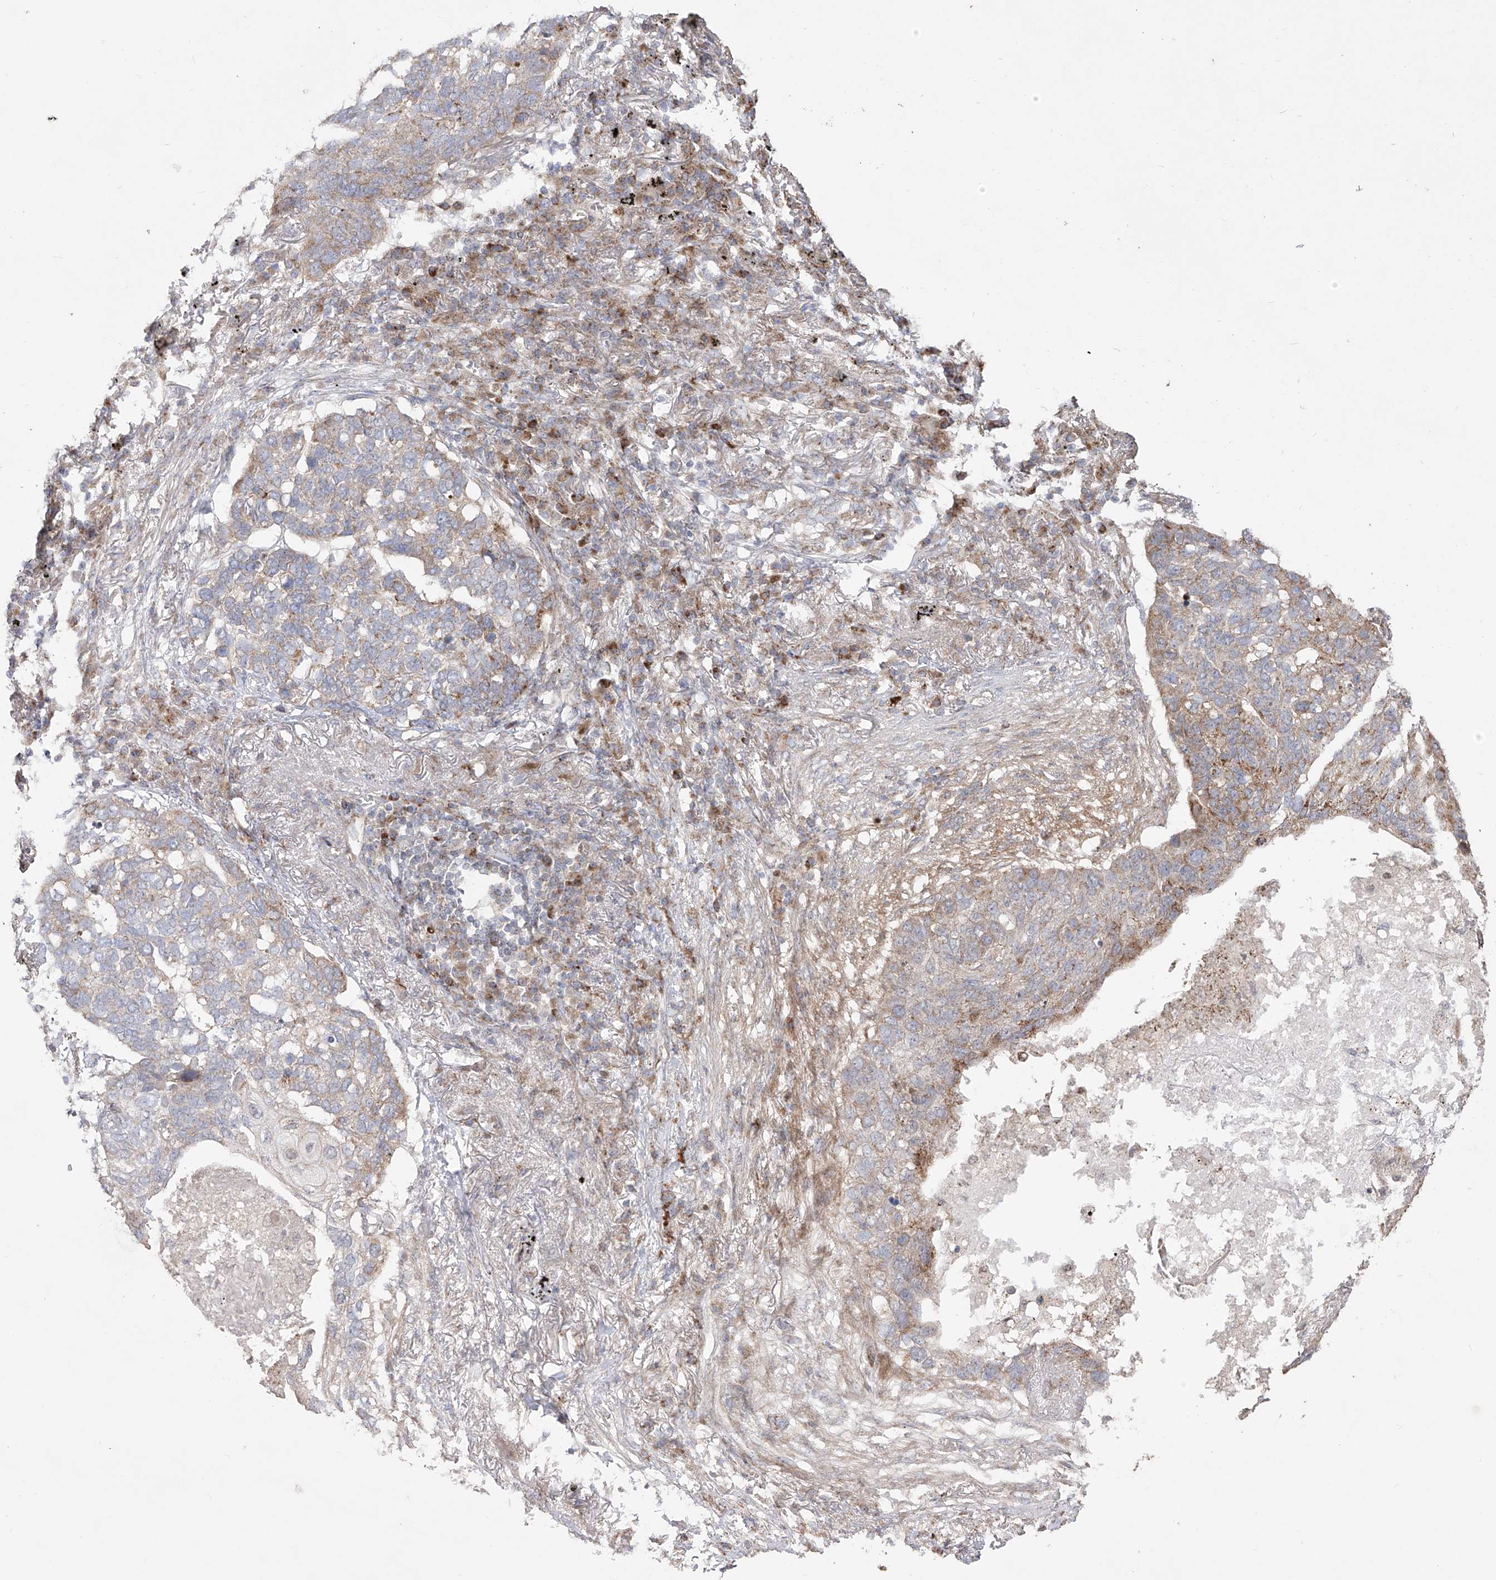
{"staining": {"intensity": "weak", "quantity": "<25%", "location": "cytoplasmic/membranous"}, "tissue": "lung cancer", "cell_type": "Tumor cells", "image_type": "cancer", "snomed": [{"axis": "morphology", "description": "Squamous cell carcinoma, NOS"}, {"axis": "topography", "description": "Lung"}], "caption": "The histopathology image demonstrates no staining of tumor cells in squamous cell carcinoma (lung).", "gene": "YKT6", "patient": {"sex": "female", "age": 63}}